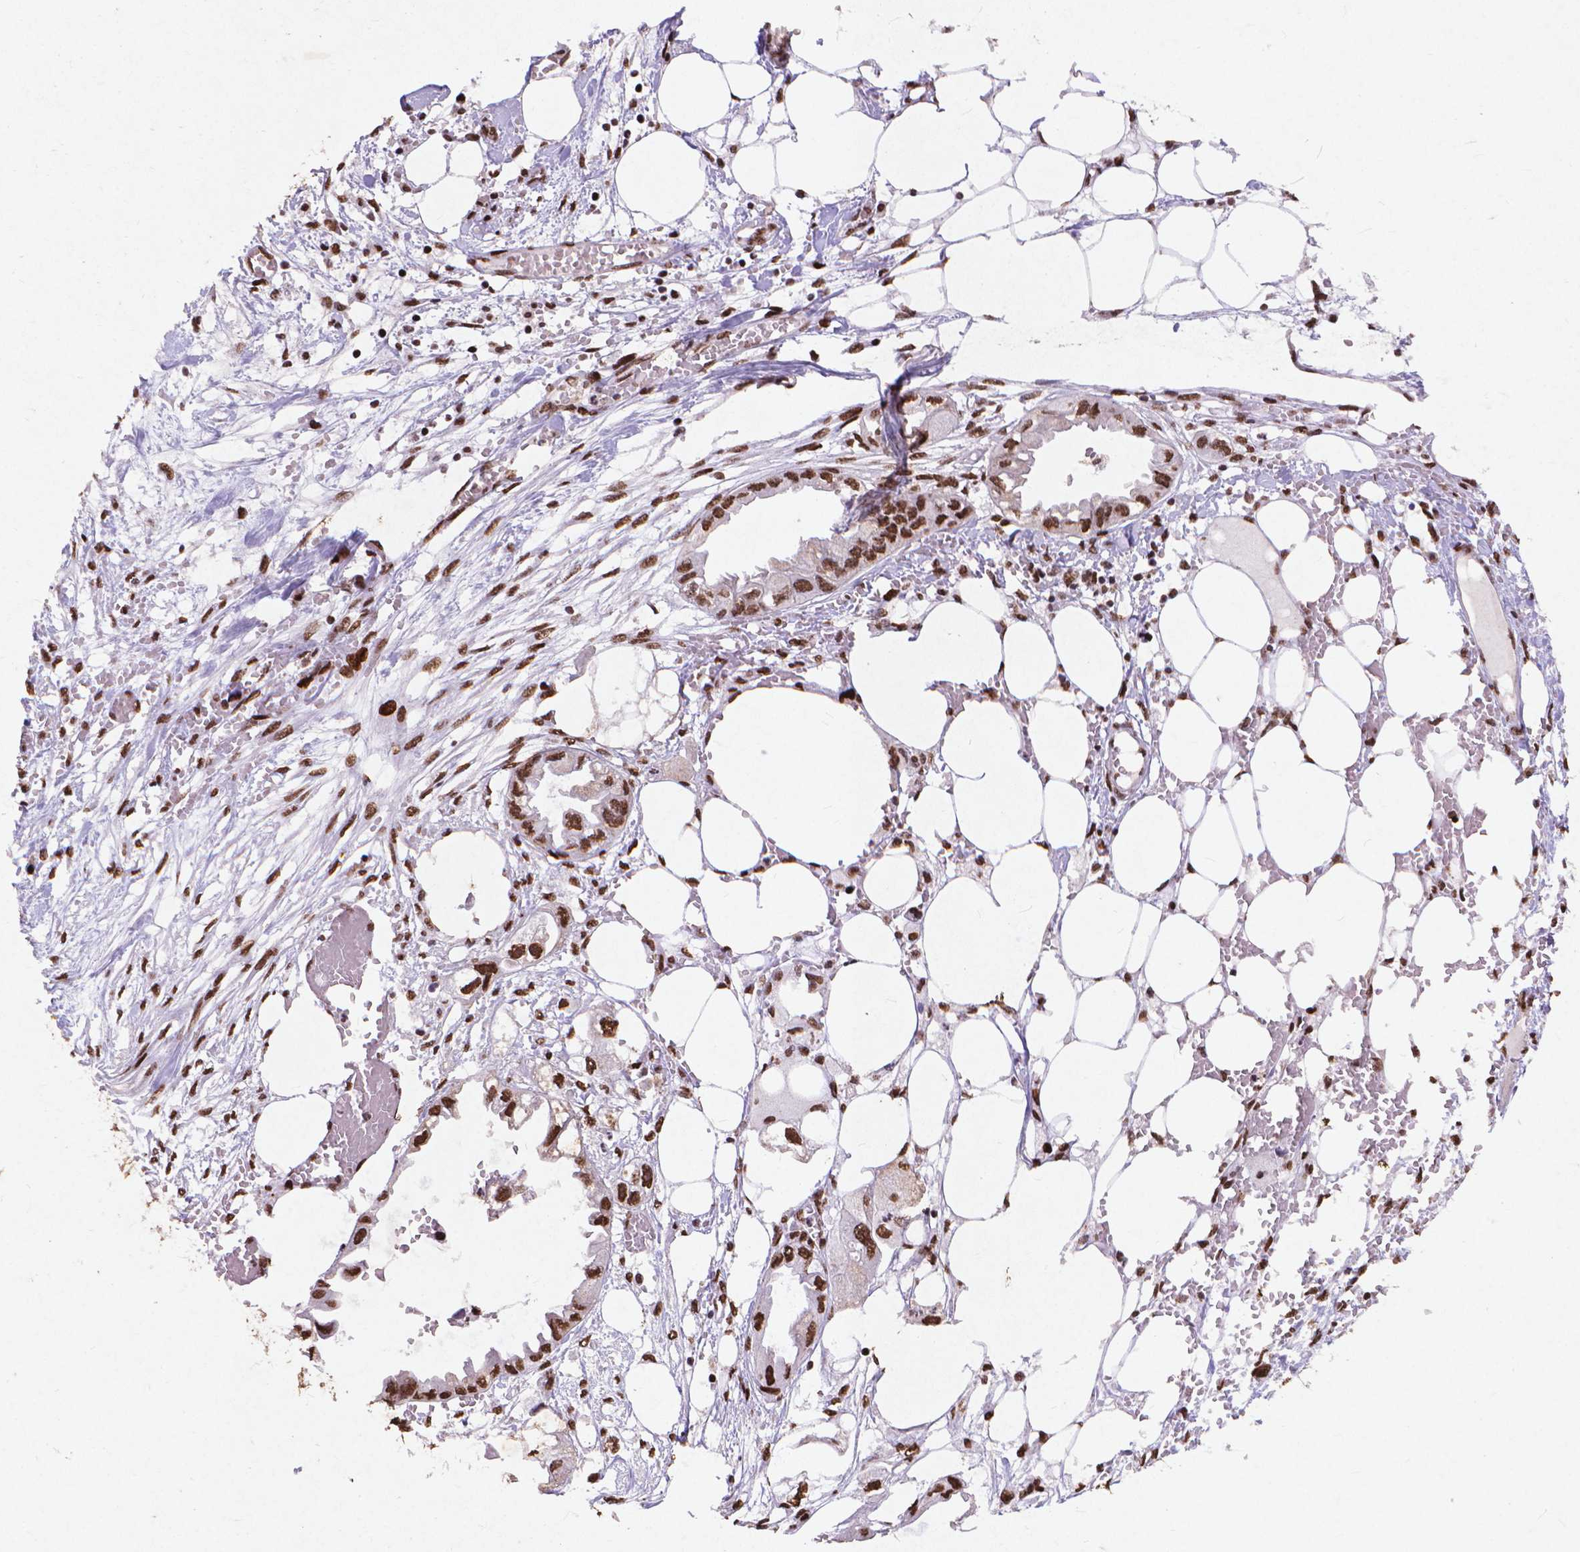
{"staining": {"intensity": "strong", "quantity": ">75%", "location": "nuclear"}, "tissue": "endometrial cancer", "cell_type": "Tumor cells", "image_type": "cancer", "snomed": [{"axis": "morphology", "description": "Adenocarcinoma, NOS"}, {"axis": "morphology", "description": "Adenocarcinoma, metastatic, NOS"}, {"axis": "topography", "description": "Adipose tissue"}, {"axis": "topography", "description": "Endometrium"}], "caption": "Immunohistochemical staining of endometrial cancer shows strong nuclear protein staining in approximately >75% of tumor cells. The staining was performed using DAB (3,3'-diaminobenzidine), with brown indicating positive protein expression. Nuclei are stained blue with hematoxylin.", "gene": "CITED2", "patient": {"sex": "female", "age": 67}}